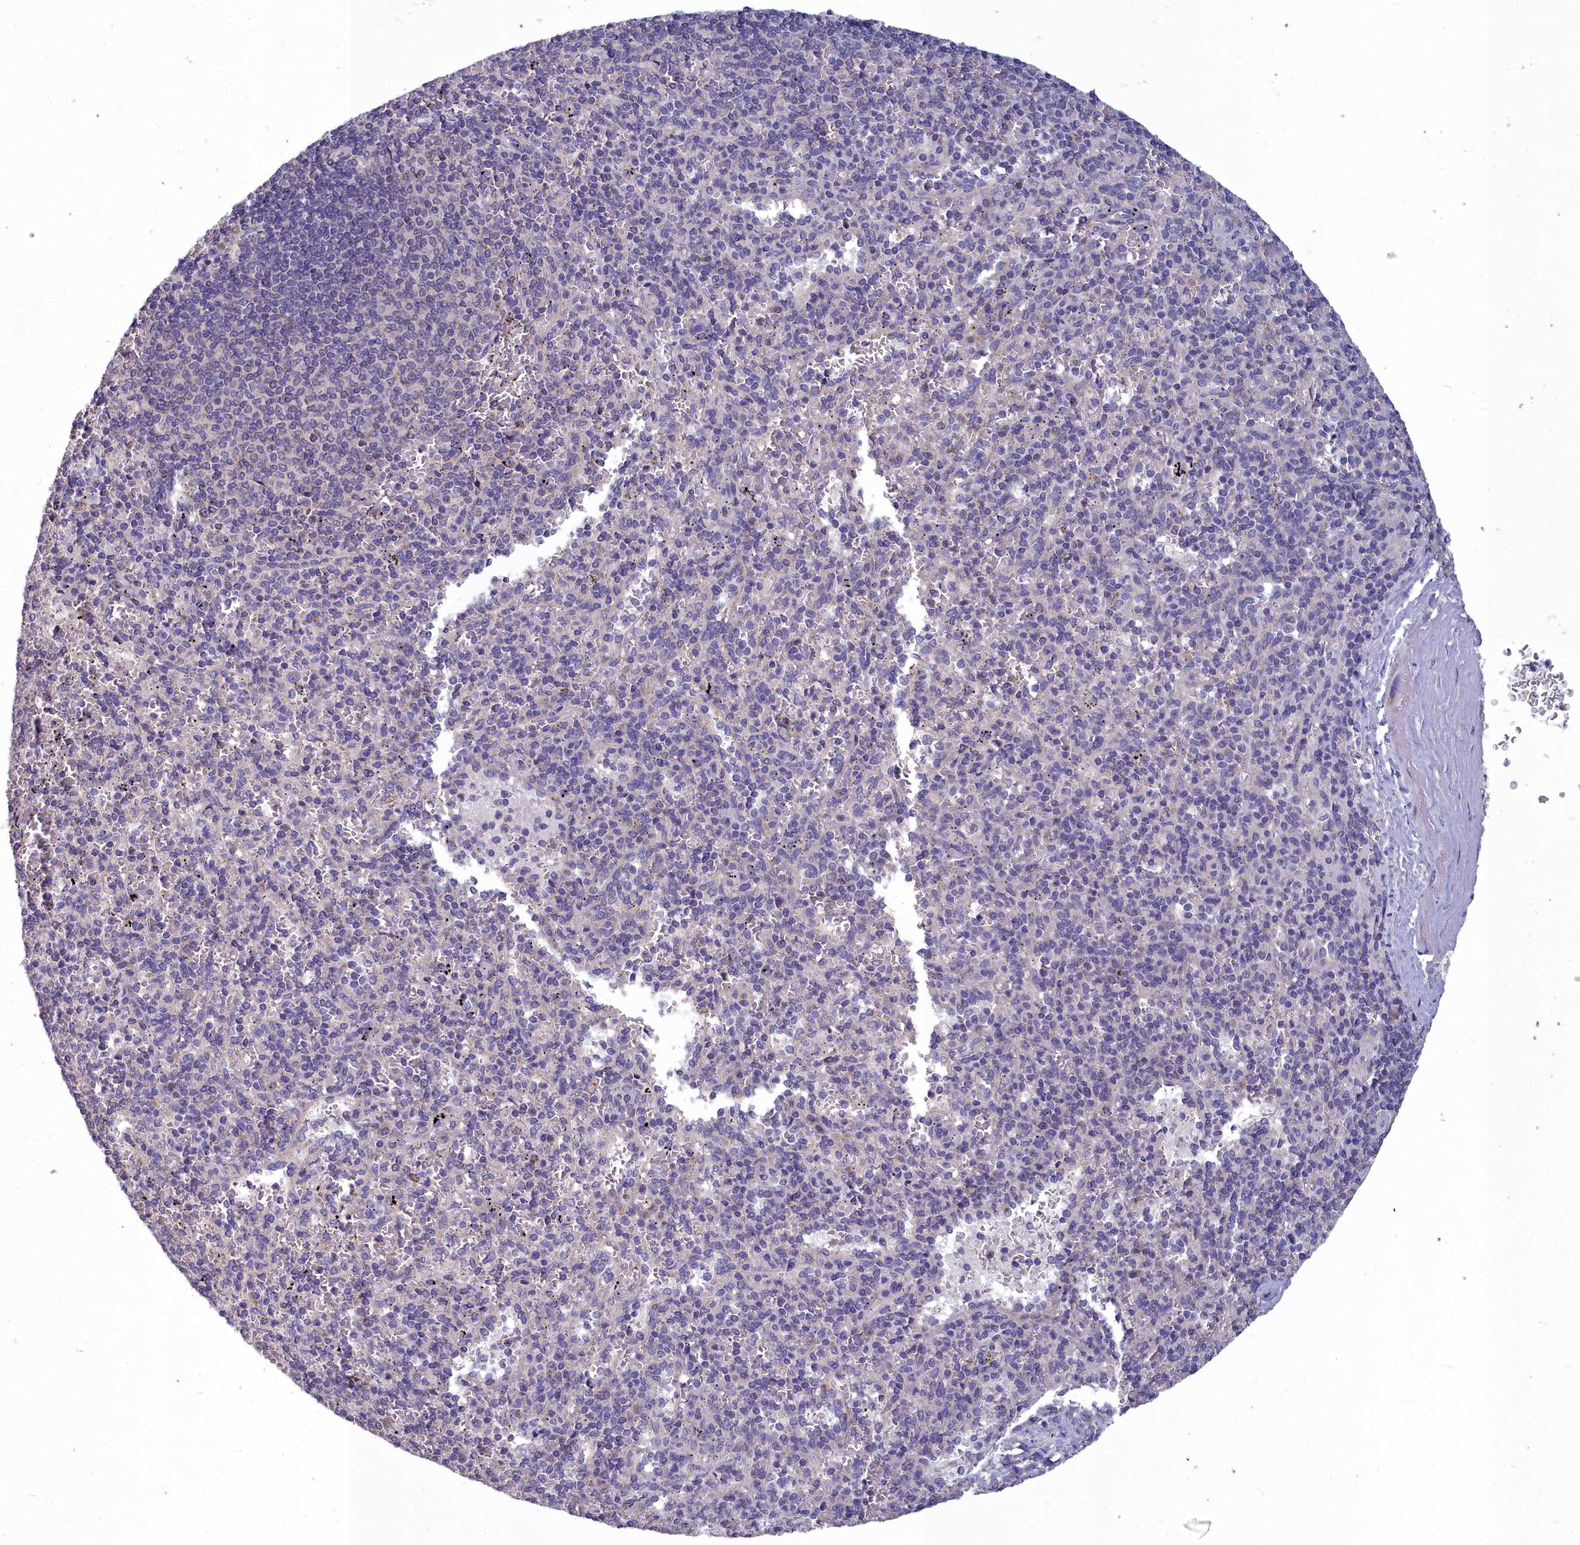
{"staining": {"intensity": "negative", "quantity": "none", "location": "none"}, "tissue": "spleen", "cell_type": "Cells in red pulp", "image_type": "normal", "snomed": [{"axis": "morphology", "description": "Normal tissue, NOS"}, {"axis": "topography", "description": "Spleen"}], "caption": "IHC of normal human spleen demonstrates no staining in cells in red pulp.", "gene": "COX20", "patient": {"sex": "male", "age": 82}}